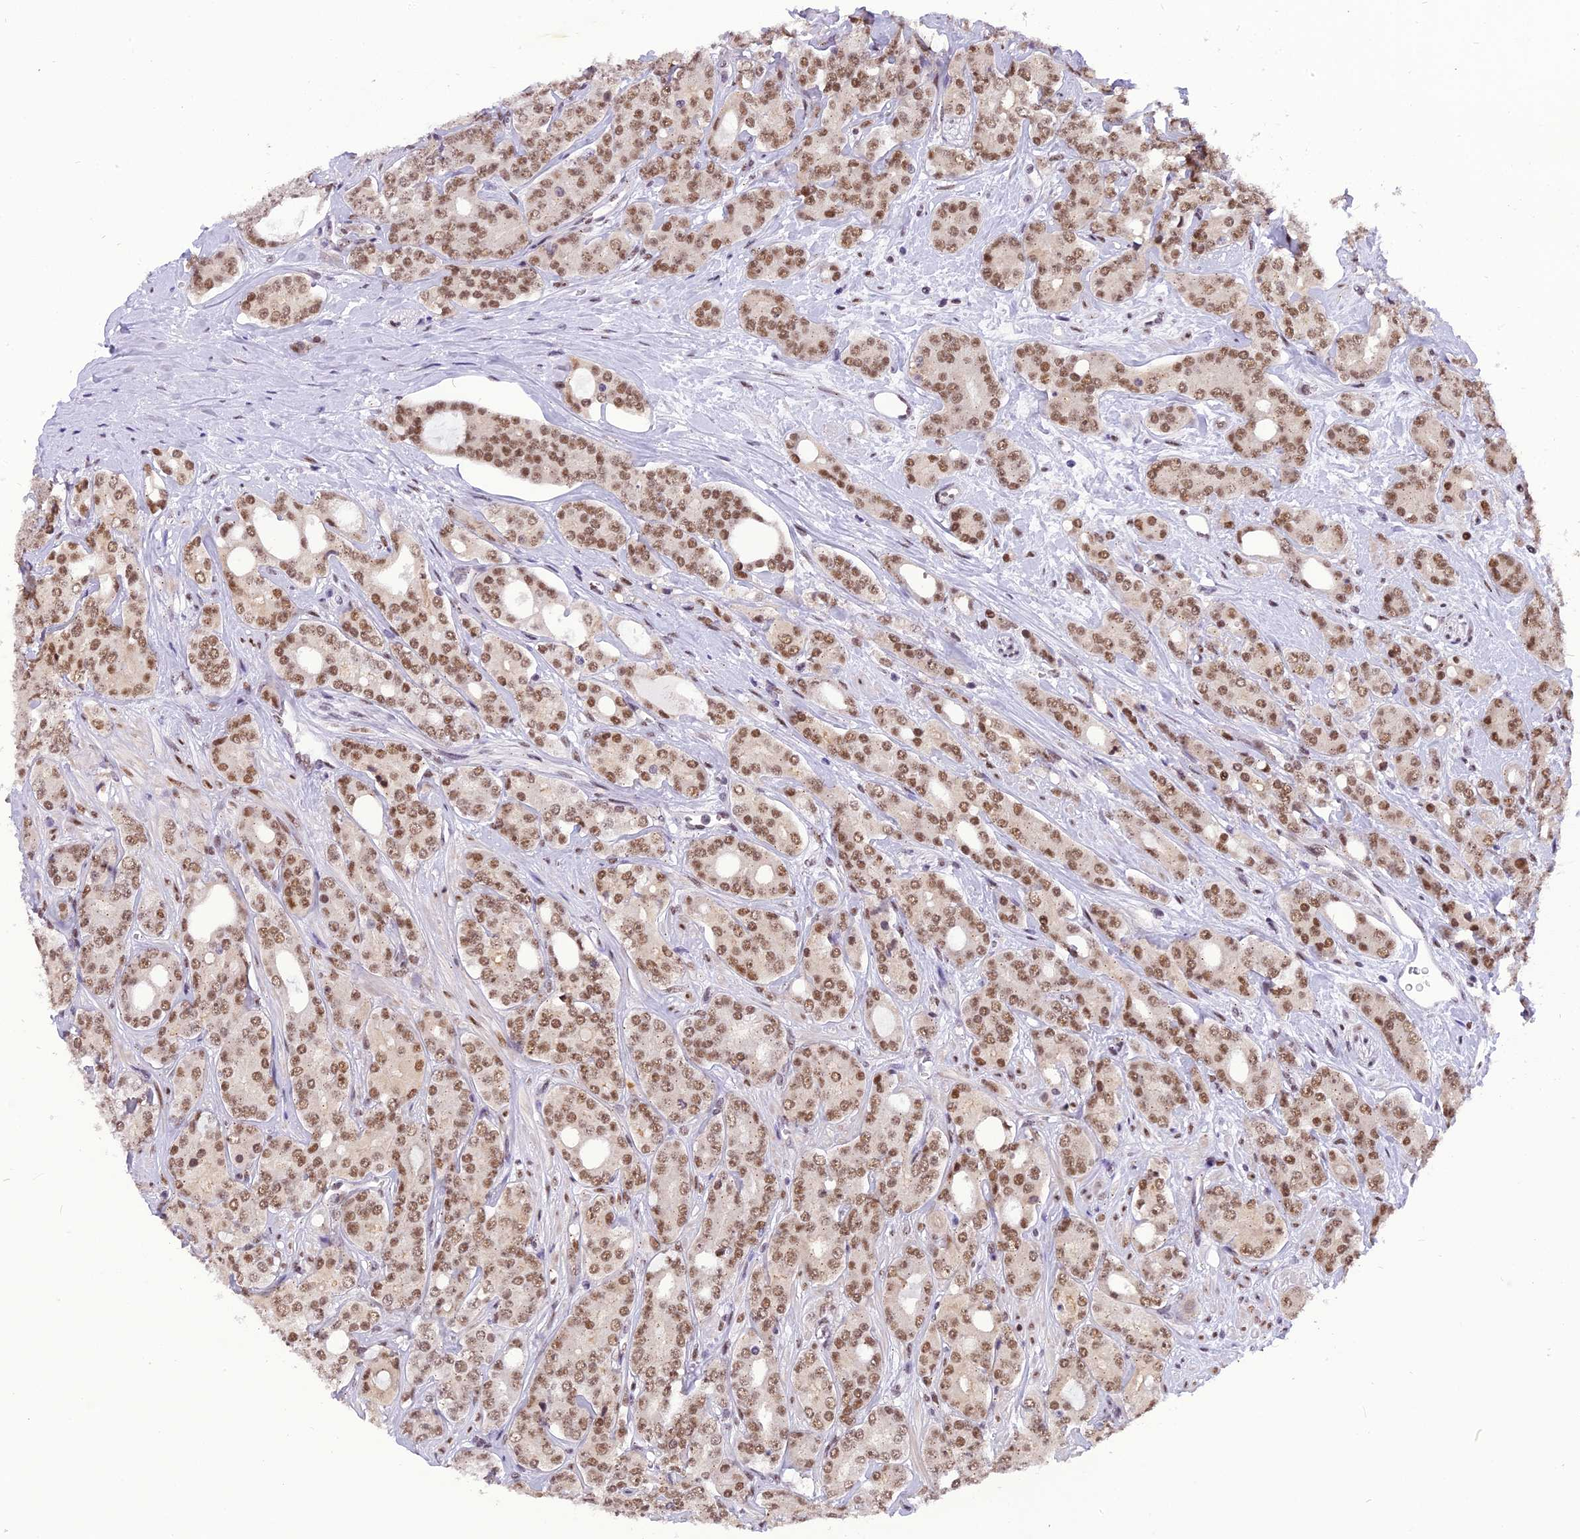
{"staining": {"intensity": "moderate", "quantity": ">75%", "location": "nuclear"}, "tissue": "prostate cancer", "cell_type": "Tumor cells", "image_type": "cancer", "snomed": [{"axis": "morphology", "description": "Adenocarcinoma, High grade"}, {"axis": "topography", "description": "Prostate"}], "caption": "Immunohistochemistry (IHC) of prostate cancer (adenocarcinoma (high-grade)) demonstrates medium levels of moderate nuclear positivity in about >75% of tumor cells. The protein is stained brown, and the nuclei are stained in blue (DAB IHC with brightfield microscopy, high magnification).", "gene": "IRF2BP1", "patient": {"sex": "male", "age": 62}}